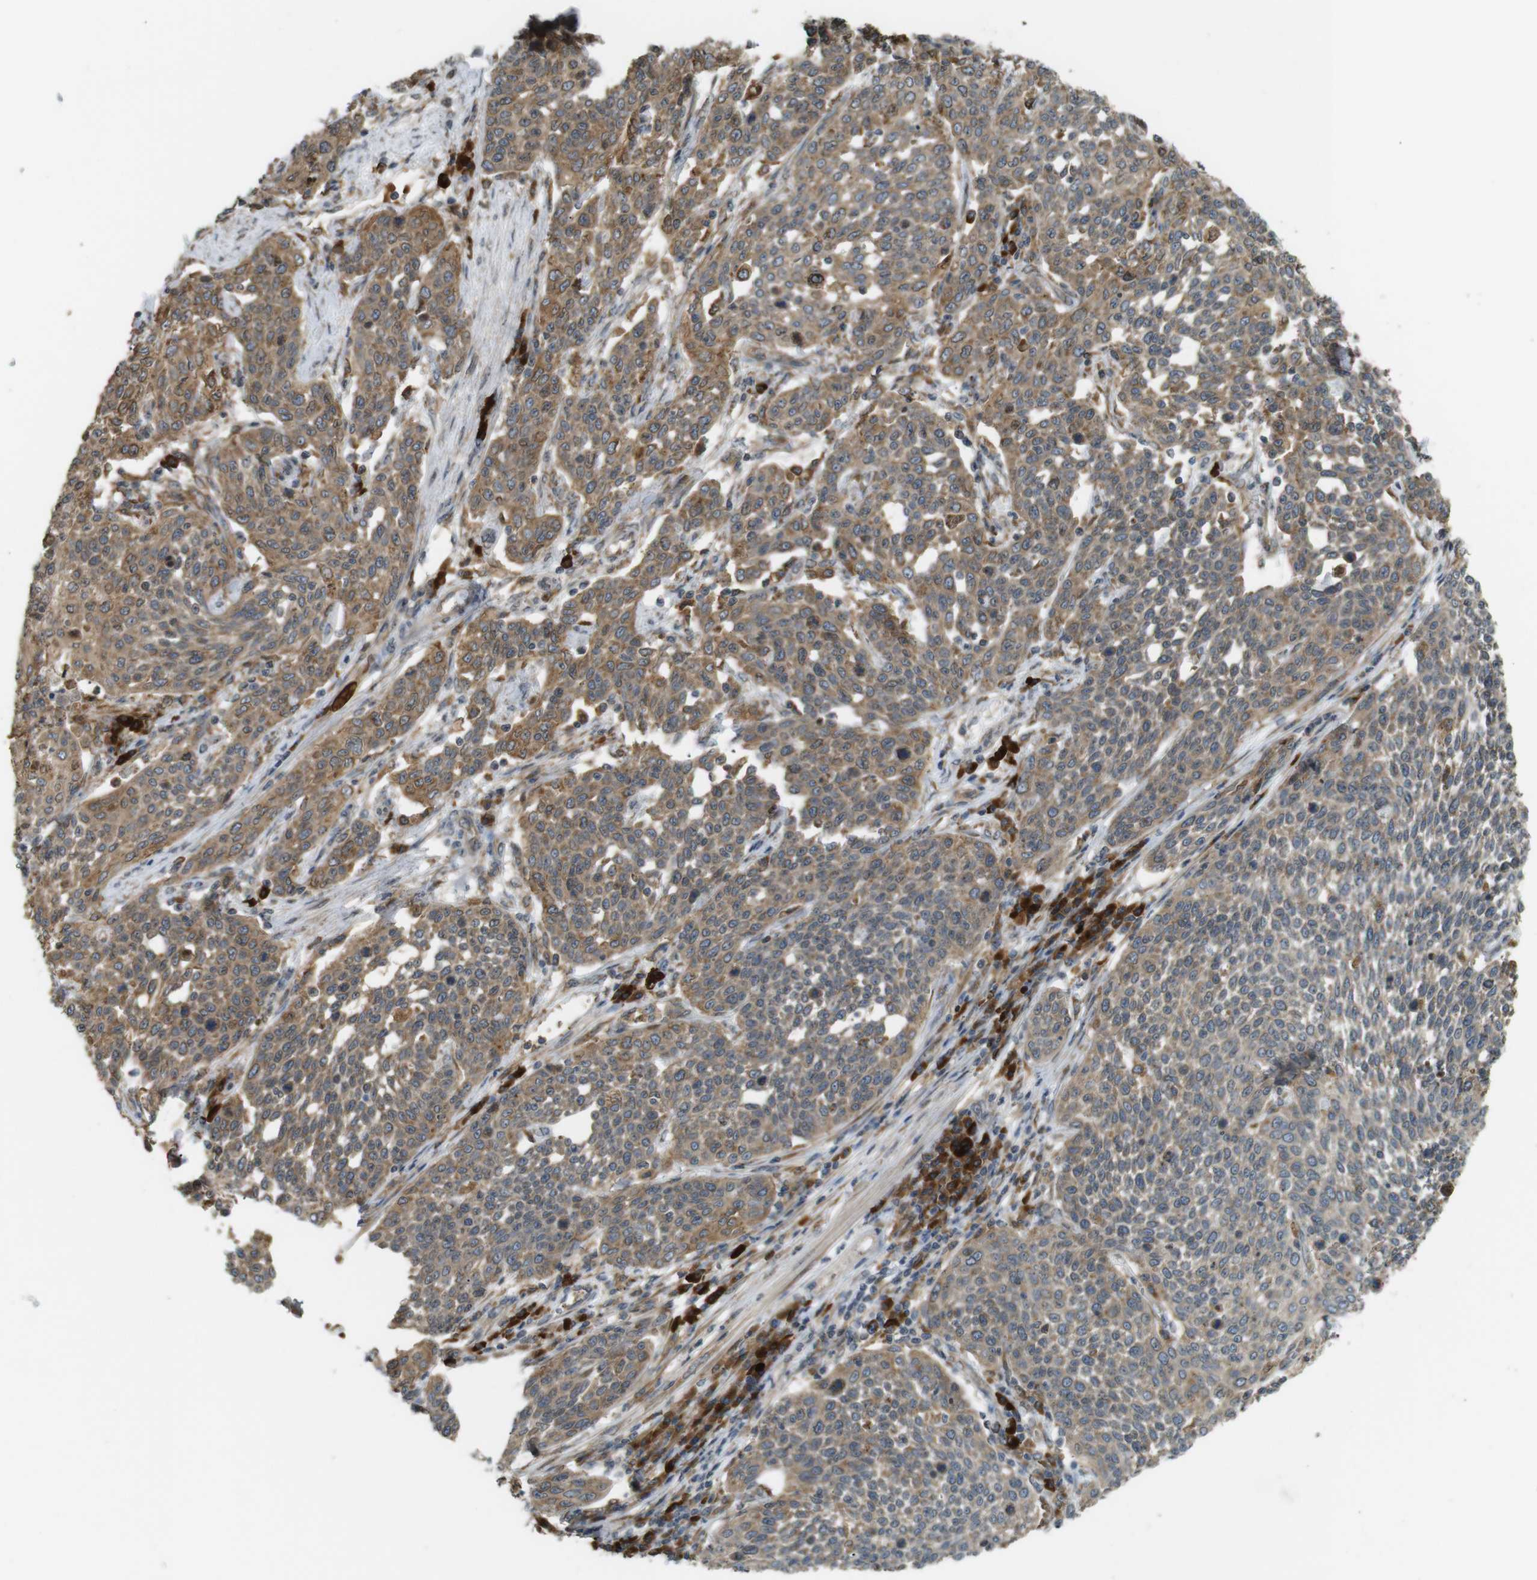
{"staining": {"intensity": "moderate", "quantity": "25%-75%", "location": "cytoplasmic/membranous"}, "tissue": "cervical cancer", "cell_type": "Tumor cells", "image_type": "cancer", "snomed": [{"axis": "morphology", "description": "Squamous cell carcinoma, NOS"}, {"axis": "topography", "description": "Cervix"}], "caption": "The immunohistochemical stain labels moderate cytoplasmic/membranous positivity in tumor cells of cervical squamous cell carcinoma tissue.", "gene": "TMED4", "patient": {"sex": "female", "age": 34}}